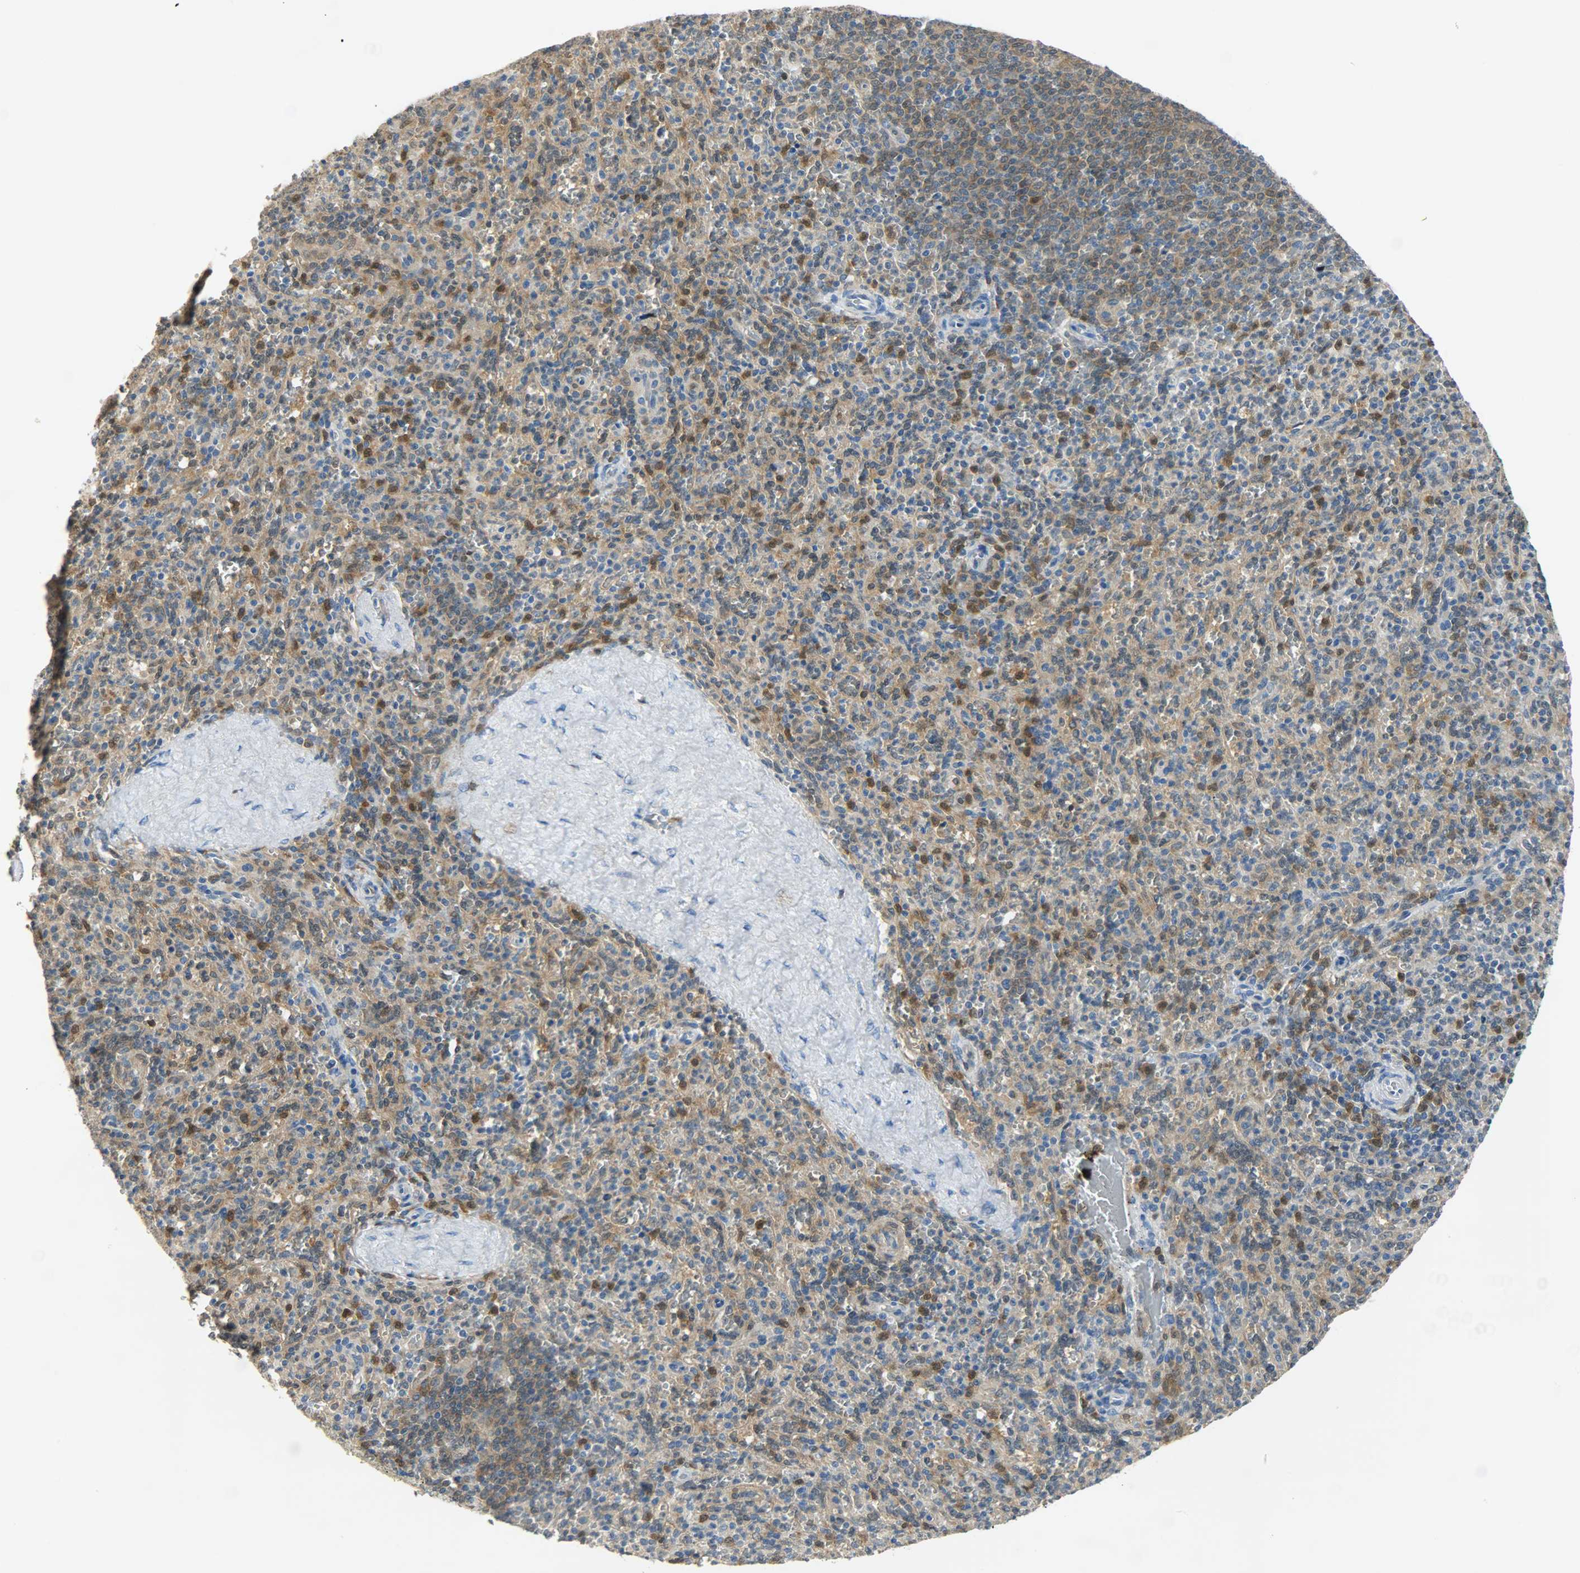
{"staining": {"intensity": "moderate", "quantity": ">75%", "location": "cytoplasmic/membranous,nuclear"}, "tissue": "spleen", "cell_type": "Cells in red pulp", "image_type": "normal", "snomed": [{"axis": "morphology", "description": "Normal tissue, NOS"}, {"axis": "topography", "description": "Spleen"}], "caption": "Protein staining of benign spleen reveals moderate cytoplasmic/membranous,nuclear expression in approximately >75% of cells in red pulp. (DAB IHC with brightfield microscopy, high magnification).", "gene": "EIF4EBP1", "patient": {"sex": "male", "age": 36}}